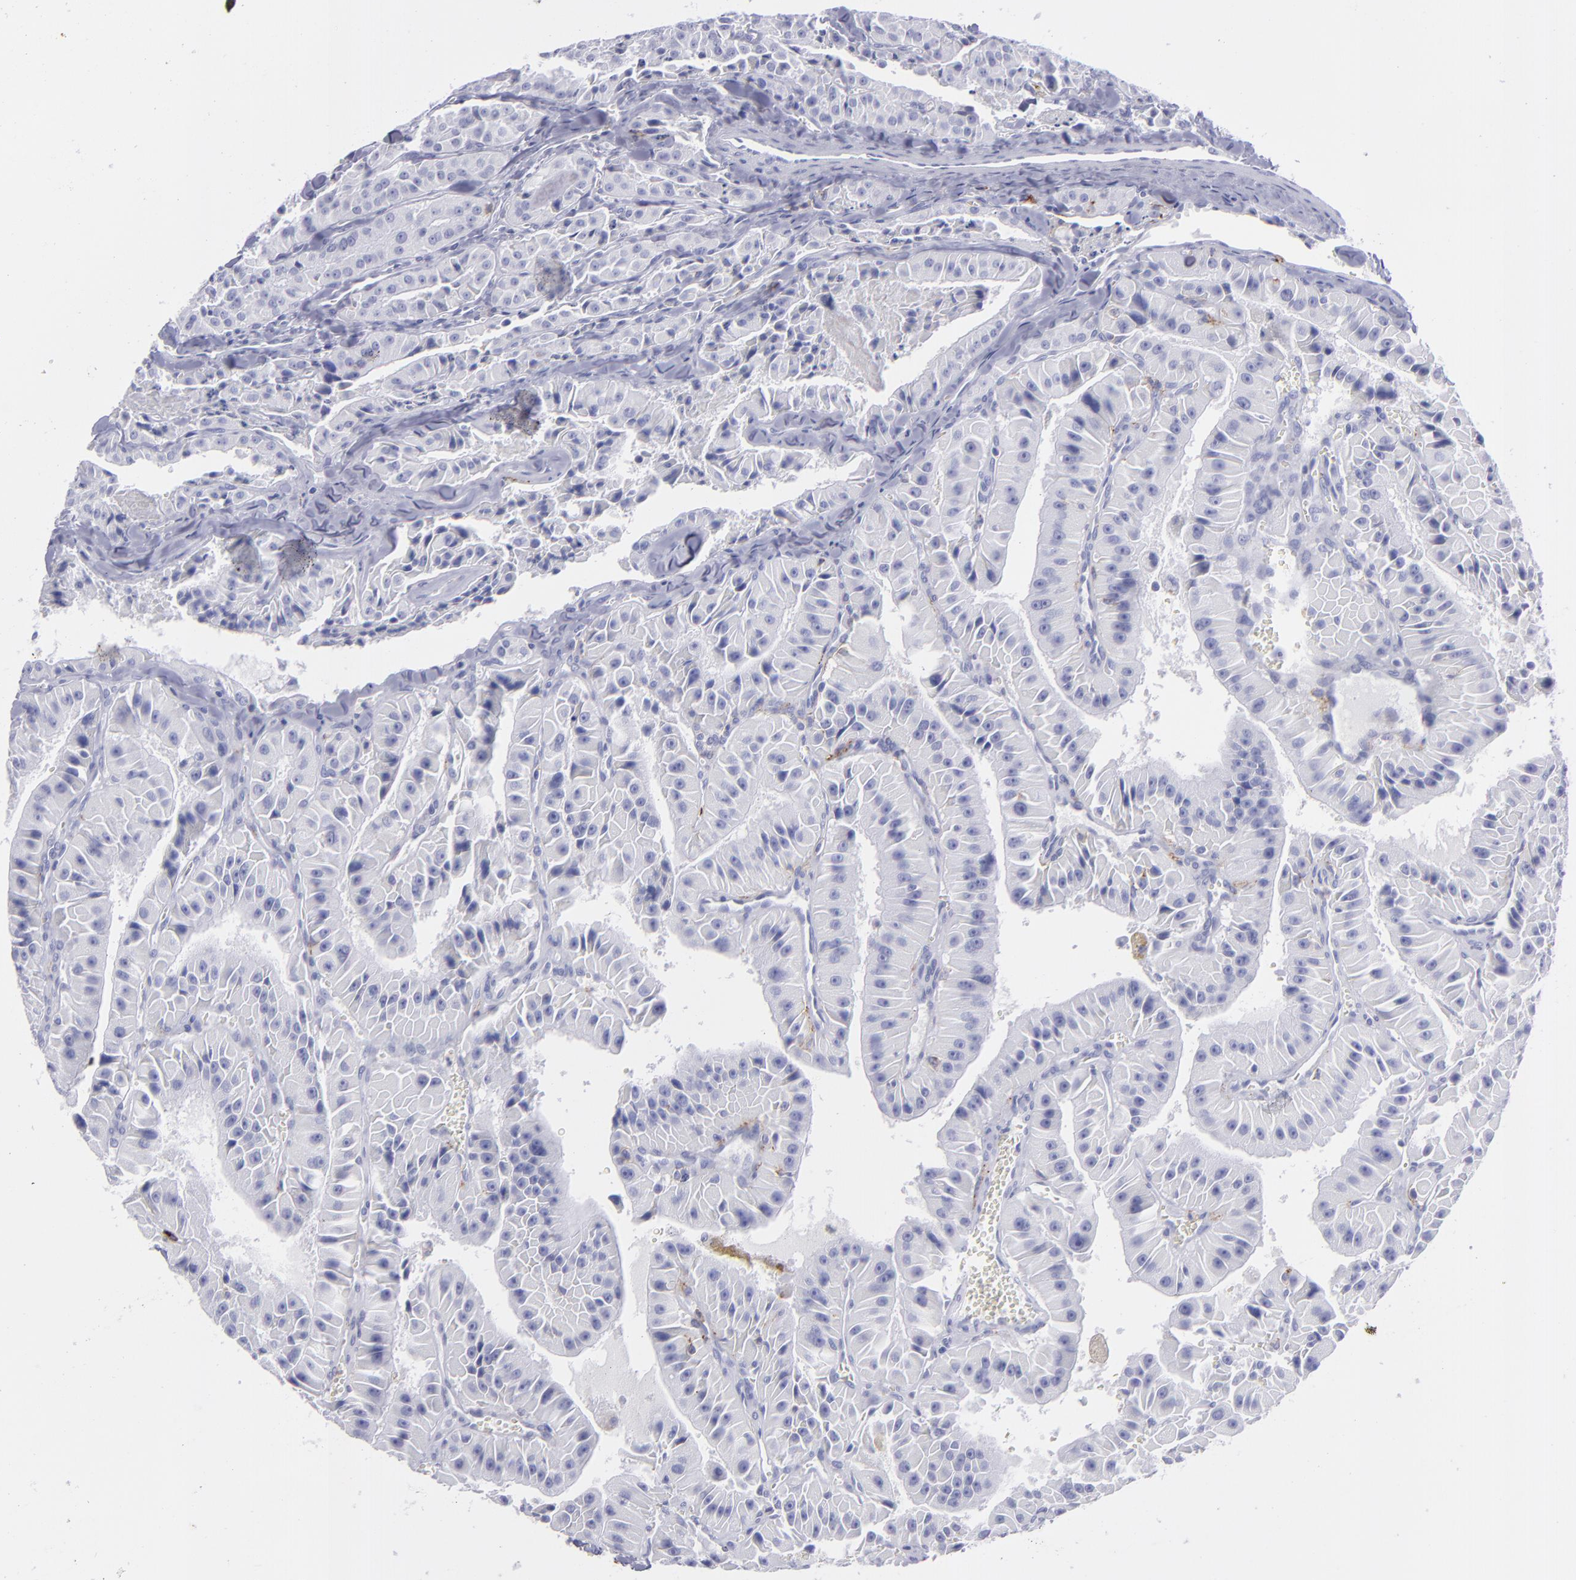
{"staining": {"intensity": "negative", "quantity": "none", "location": "none"}, "tissue": "thyroid cancer", "cell_type": "Tumor cells", "image_type": "cancer", "snomed": [{"axis": "morphology", "description": "Carcinoma, NOS"}, {"axis": "topography", "description": "Thyroid gland"}], "caption": "IHC photomicrograph of neoplastic tissue: thyroid cancer (carcinoma) stained with DAB (3,3'-diaminobenzidine) displays no significant protein positivity in tumor cells.", "gene": "SELPLG", "patient": {"sex": "male", "age": 76}}